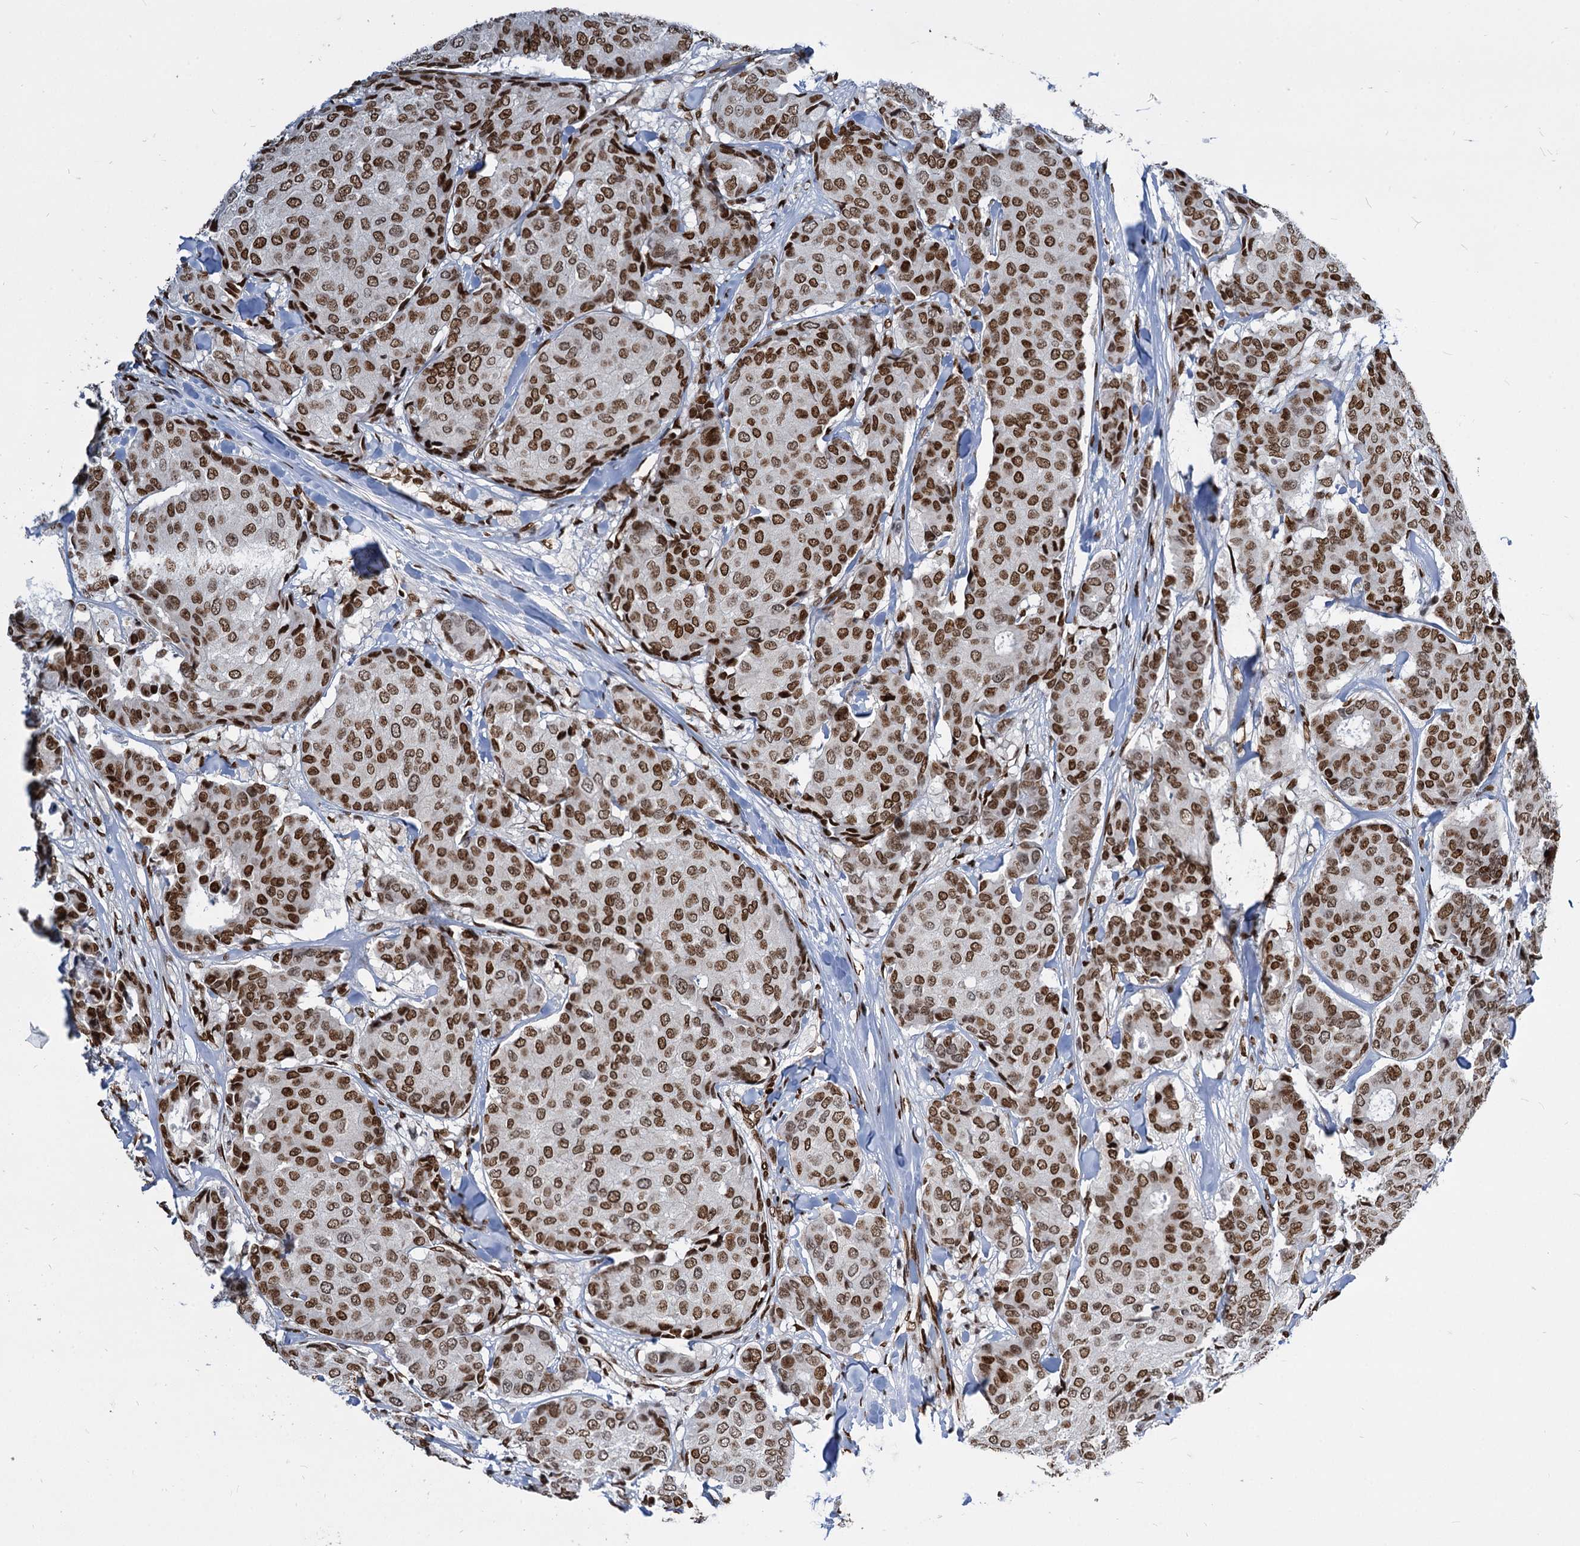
{"staining": {"intensity": "strong", "quantity": ">75%", "location": "nuclear"}, "tissue": "breast cancer", "cell_type": "Tumor cells", "image_type": "cancer", "snomed": [{"axis": "morphology", "description": "Duct carcinoma"}, {"axis": "topography", "description": "Breast"}], "caption": "Immunohistochemical staining of human breast cancer reveals high levels of strong nuclear staining in approximately >75% of tumor cells. (DAB IHC, brown staining for protein, blue staining for nuclei).", "gene": "MECP2", "patient": {"sex": "female", "age": 75}}